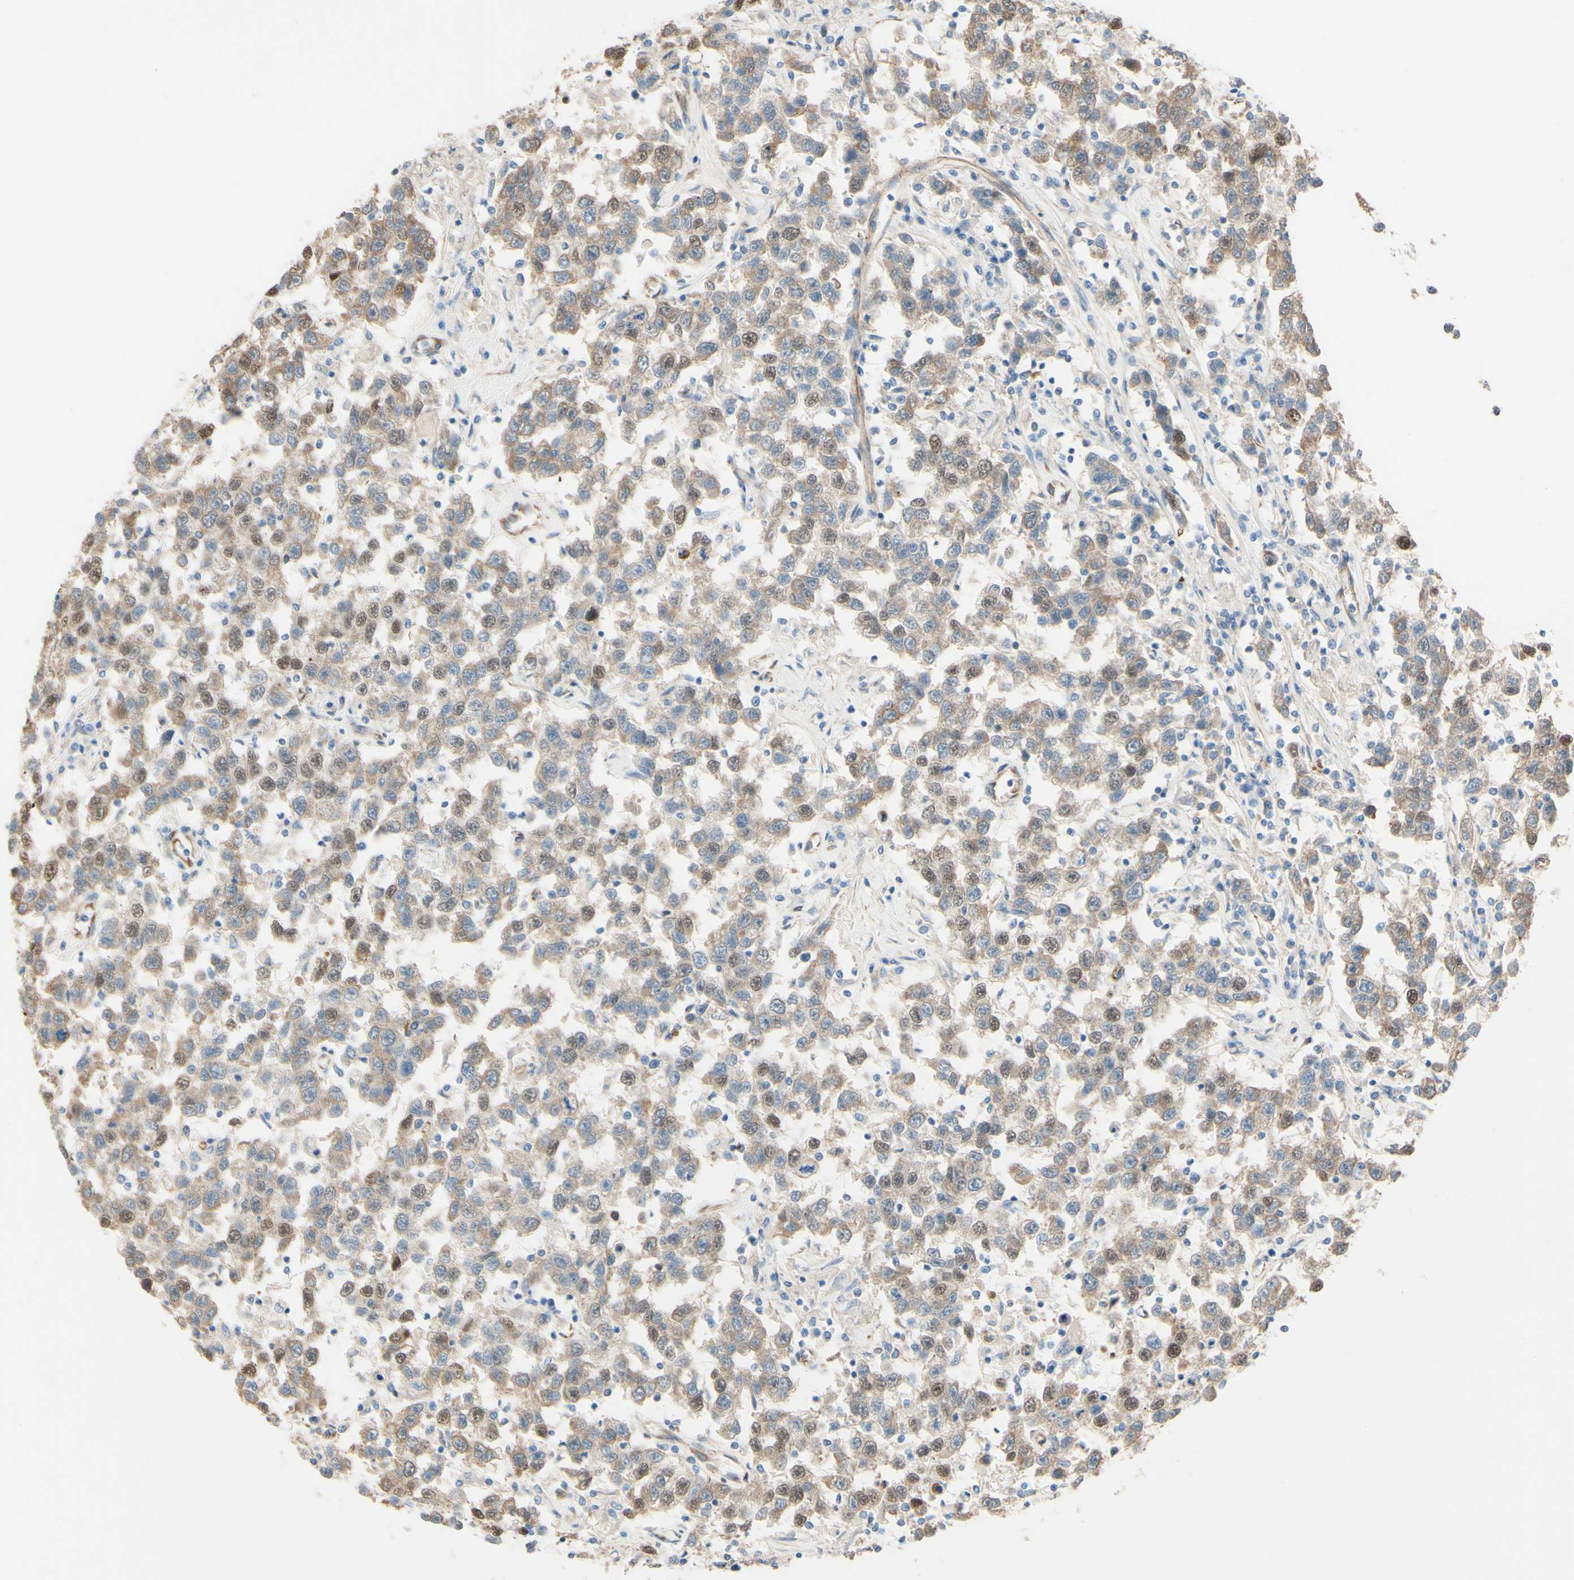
{"staining": {"intensity": "weak", "quantity": ">75%", "location": "cytoplasmic/membranous,nuclear"}, "tissue": "testis cancer", "cell_type": "Tumor cells", "image_type": "cancer", "snomed": [{"axis": "morphology", "description": "Seminoma, NOS"}, {"axis": "topography", "description": "Testis"}], "caption": "A high-resolution histopathology image shows immunohistochemistry (IHC) staining of testis cancer, which demonstrates weak cytoplasmic/membranous and nuclear positivity in about >75% of tumor cells.", "gene": "ENDOD1", "patient": {"sex": "male", "age": 41}}